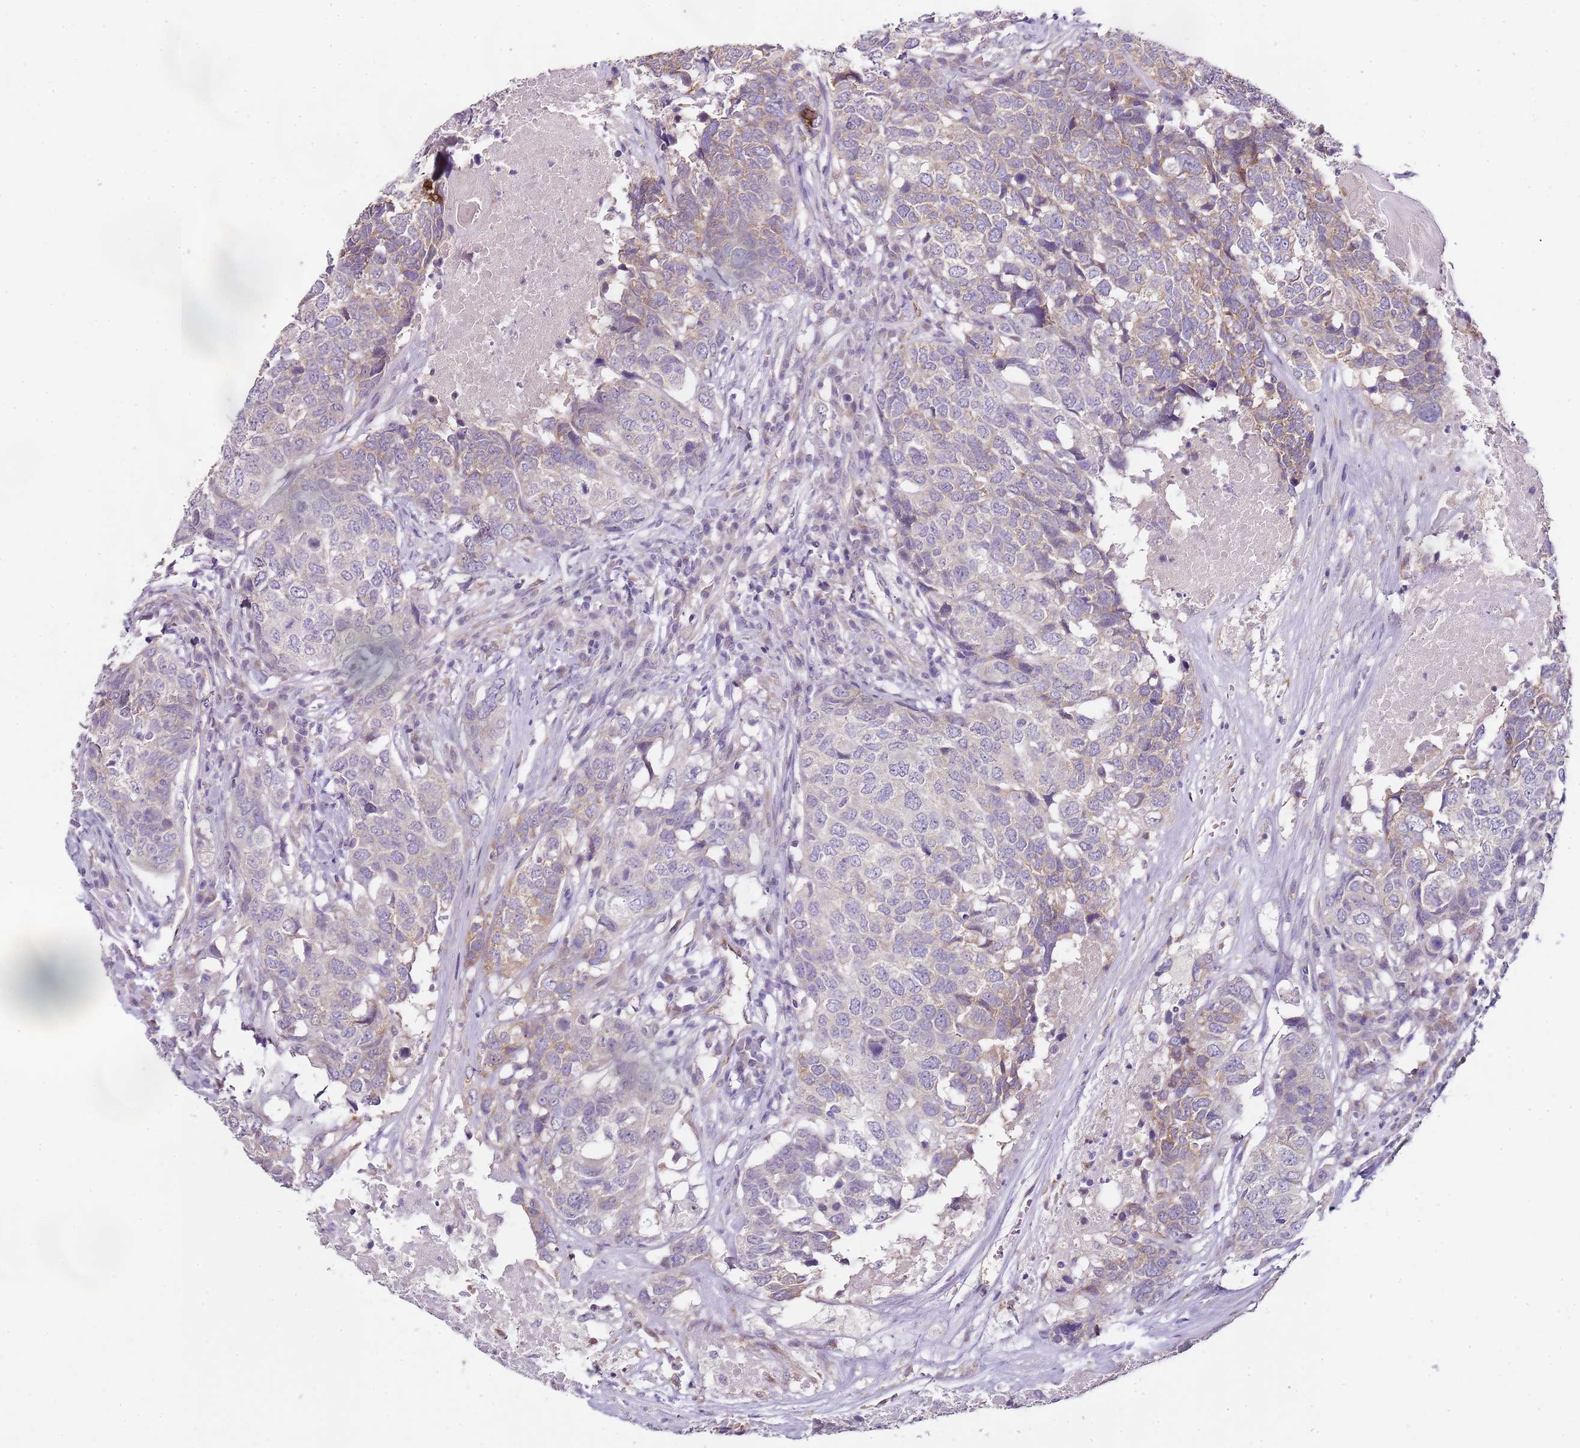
{"staining": {"intensity": "weak", "quantity": "<25%", "location": "cytoplasmic/membranous"}, "tissue": "head and neck cancer", "cell_type": "Tumor cells", "image_type": "cancer", "snomed": [{"axis": "morphology", "description": "Squamous cell carcinoma, NOS"}, {"axis": "topography", "description": "Head-Neck"}], "caption": "This is an IHC image of human head and neck cancer (squamous cell carcinoma). There is no expression in tumor cells.", "gene": "TBC1D9", "patient": {"sex": "male", "age": 66}}